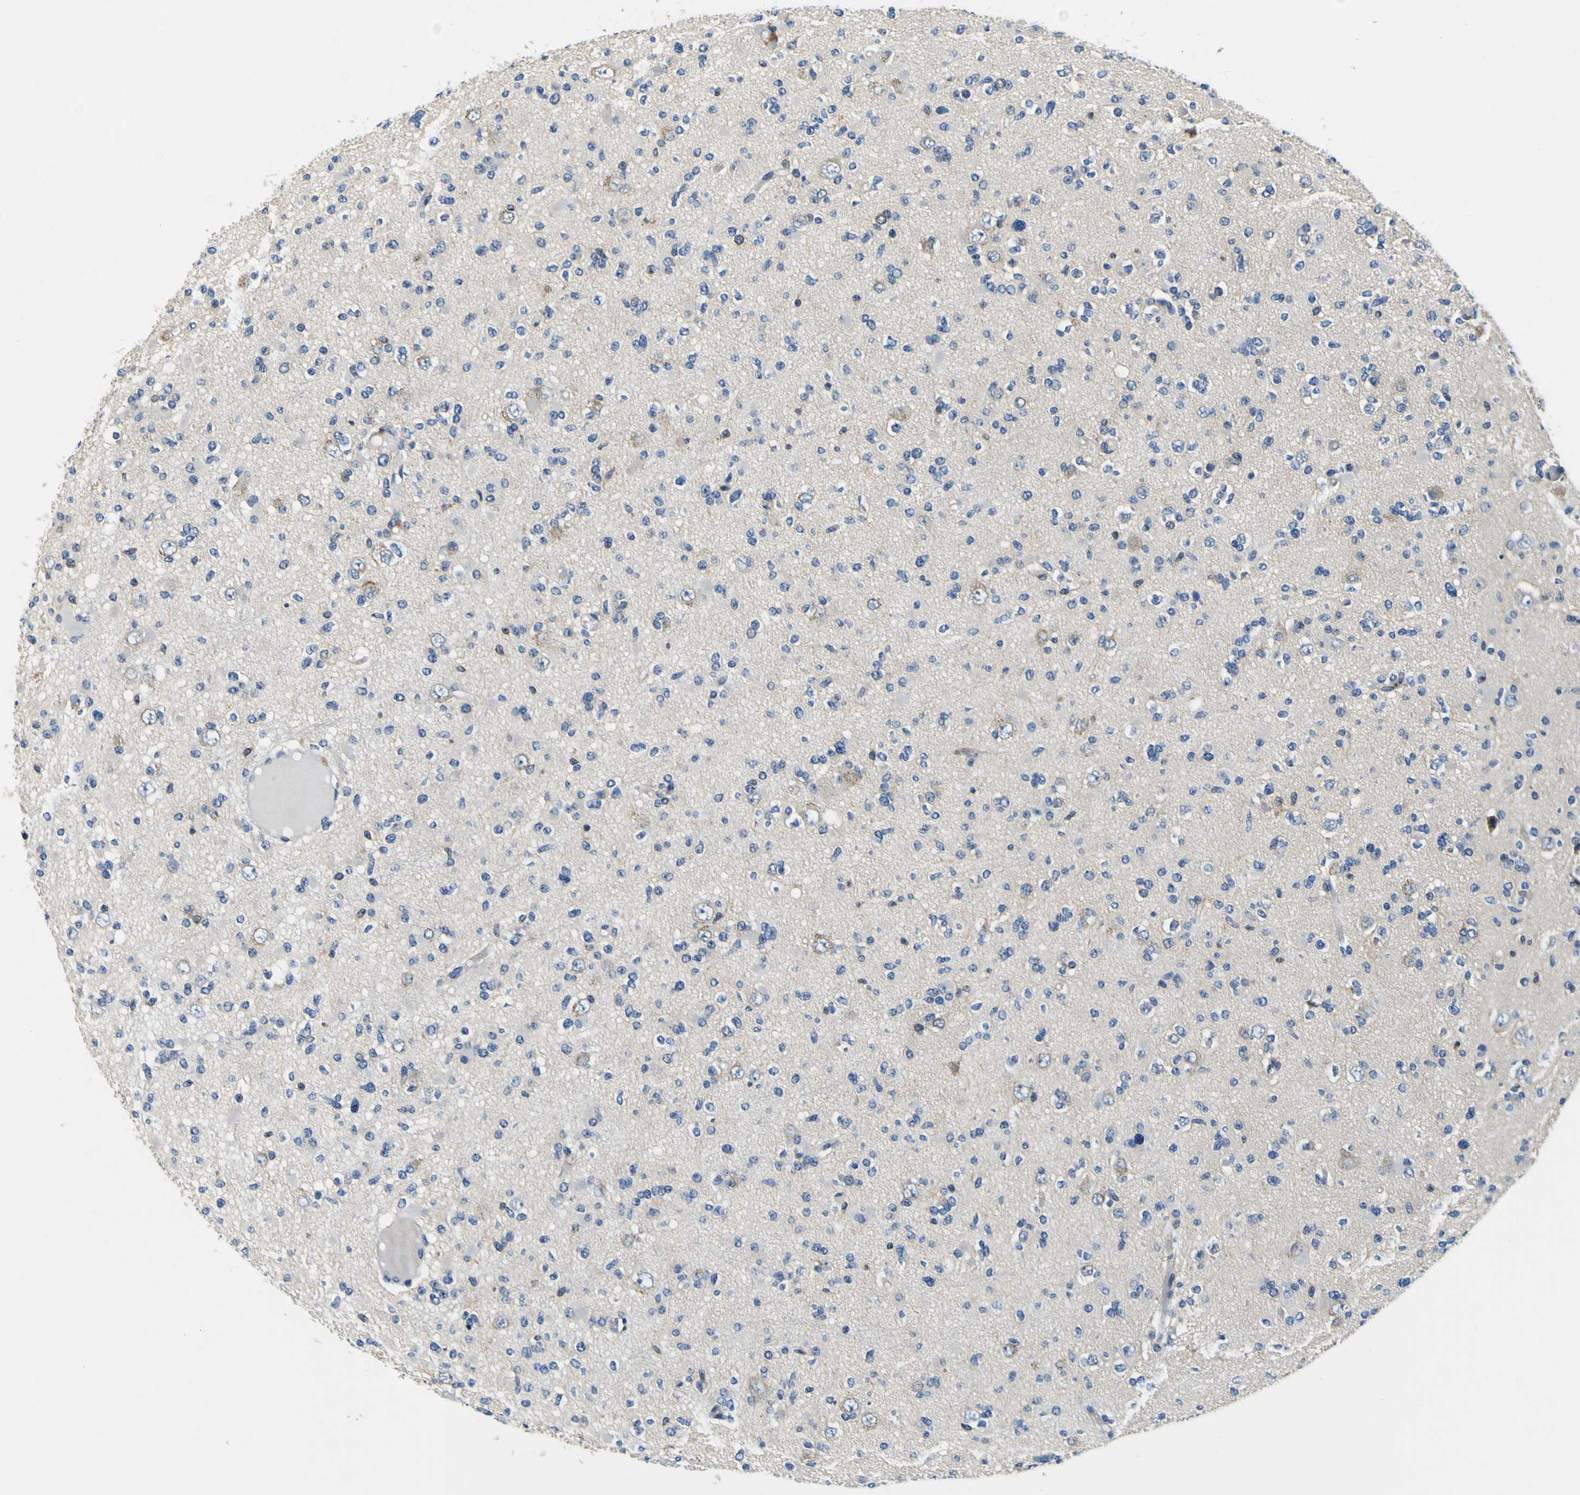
{"staining": {"intensity": "negative", "quantity": "none", "location": "none"}, "tissue": "glioma", "cell_type": "Tumor cells", "image_type": "cancer", "snomed": [{"axis": "morphology", "description": "Glioma, malignant, Low grade"}, {"axis": "topography", "description": "Brain"}], "caption": "A photomicrograph of malignant glioma (low-grade) stained for a protein reveals no brown staining in tumor cells. Brightfield microscopy of immunohistochemistry (IHC) stained with DAB (brown) and hematoxylin (blue), captured at high magnification.", "gene": "TNIK", "patient": {"sex": "female", "age": 22}}